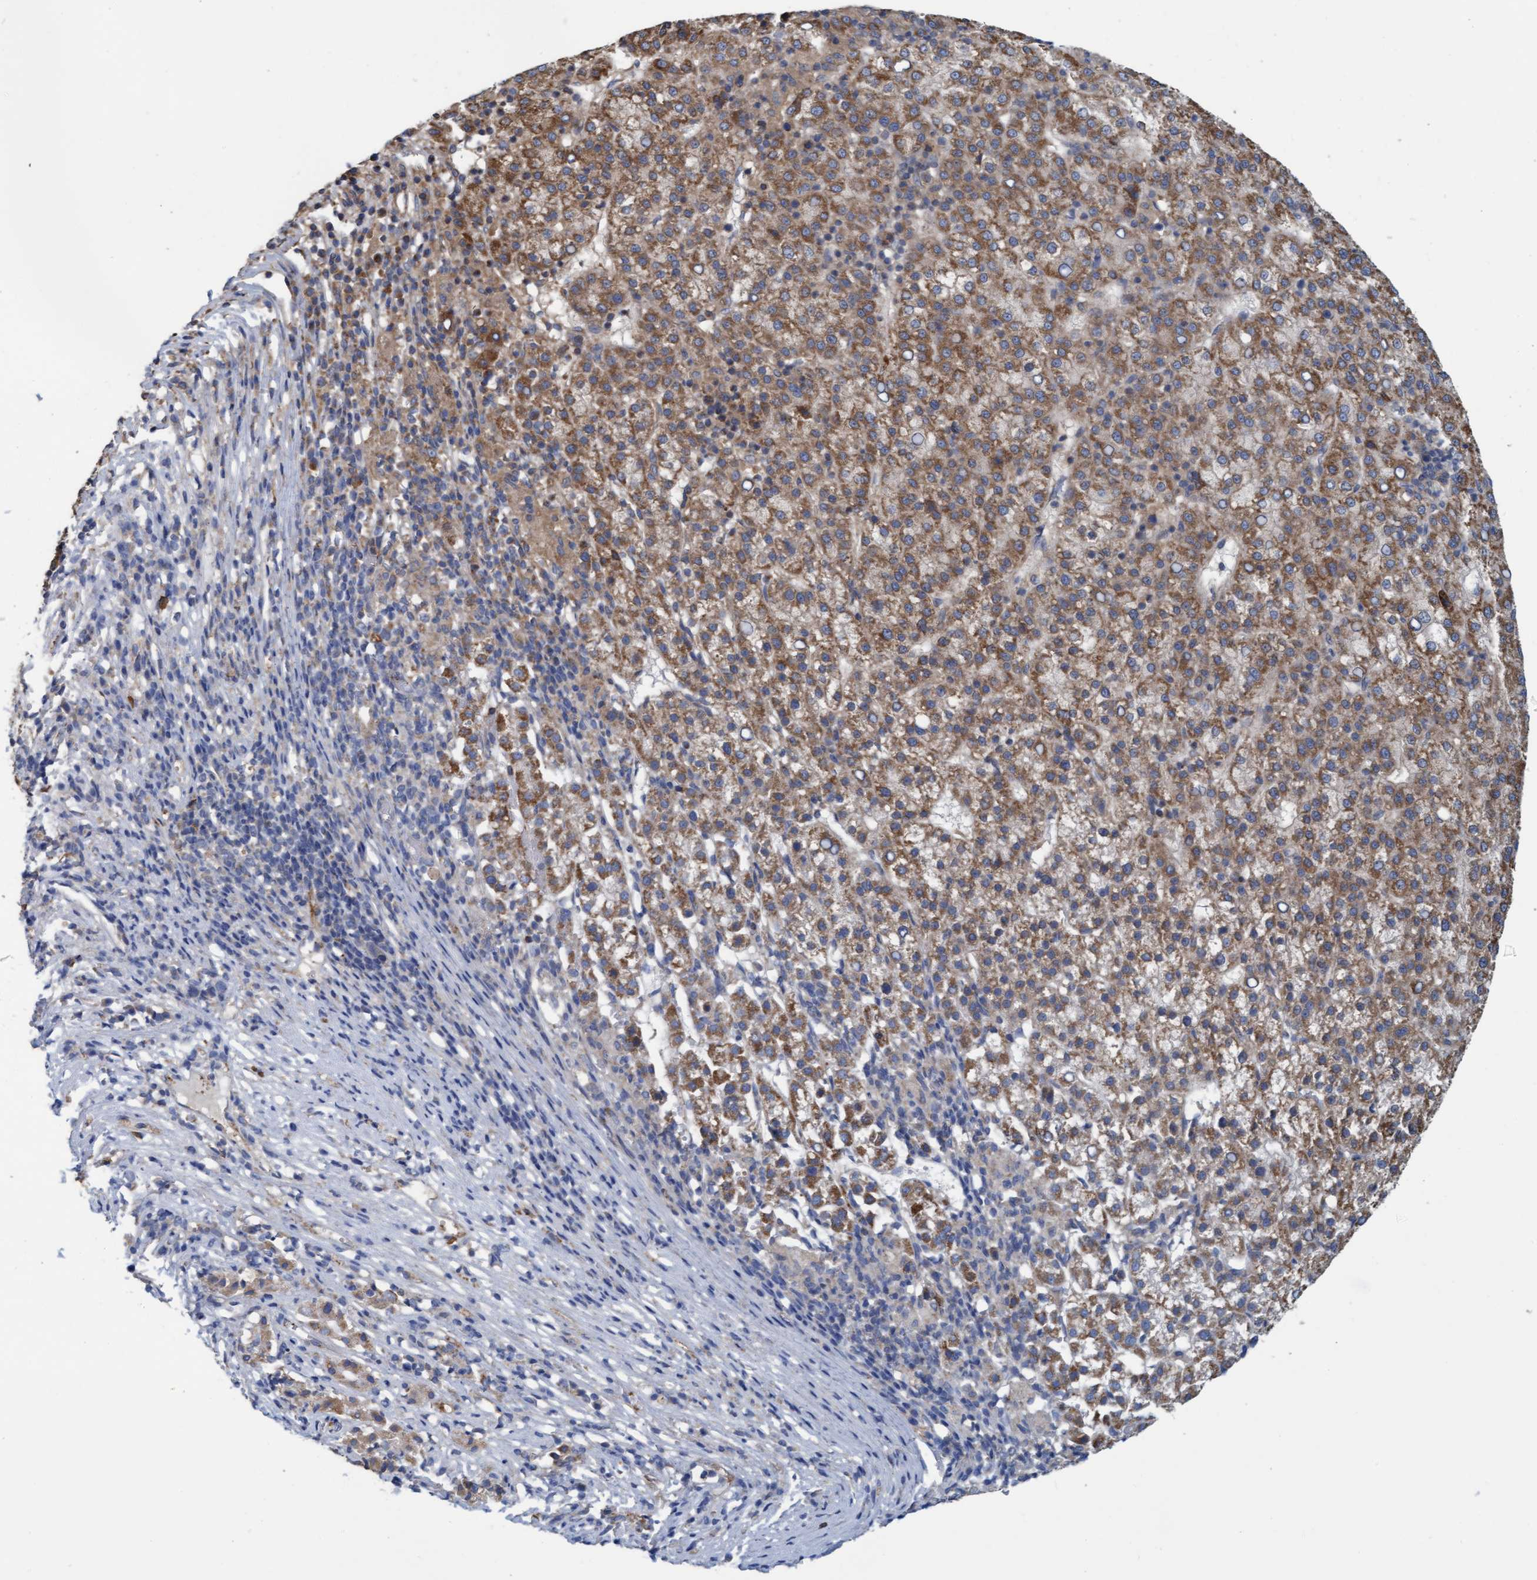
{"staining": {"intensity": "moderate", "quantity": ">75%", "location": "cytoplasmic/membranous"}, "tissue": "liver cancer", "cell_type": "Tumor cells", "image_type": "cancer", "snomed": [{"axis": "morphology", "description": "Carcinoma, Hepatocellular, NOS"}, {"axis": "topography", "description": "Liver"}], "caption": "Immunohistochemical staining of human liver cancer displays moderate cytoplasmic/membranous protein staining in about >75% of tumor cells.", "gene": "LRSAM1", "patient": {"sex": "female", "age": 58}}